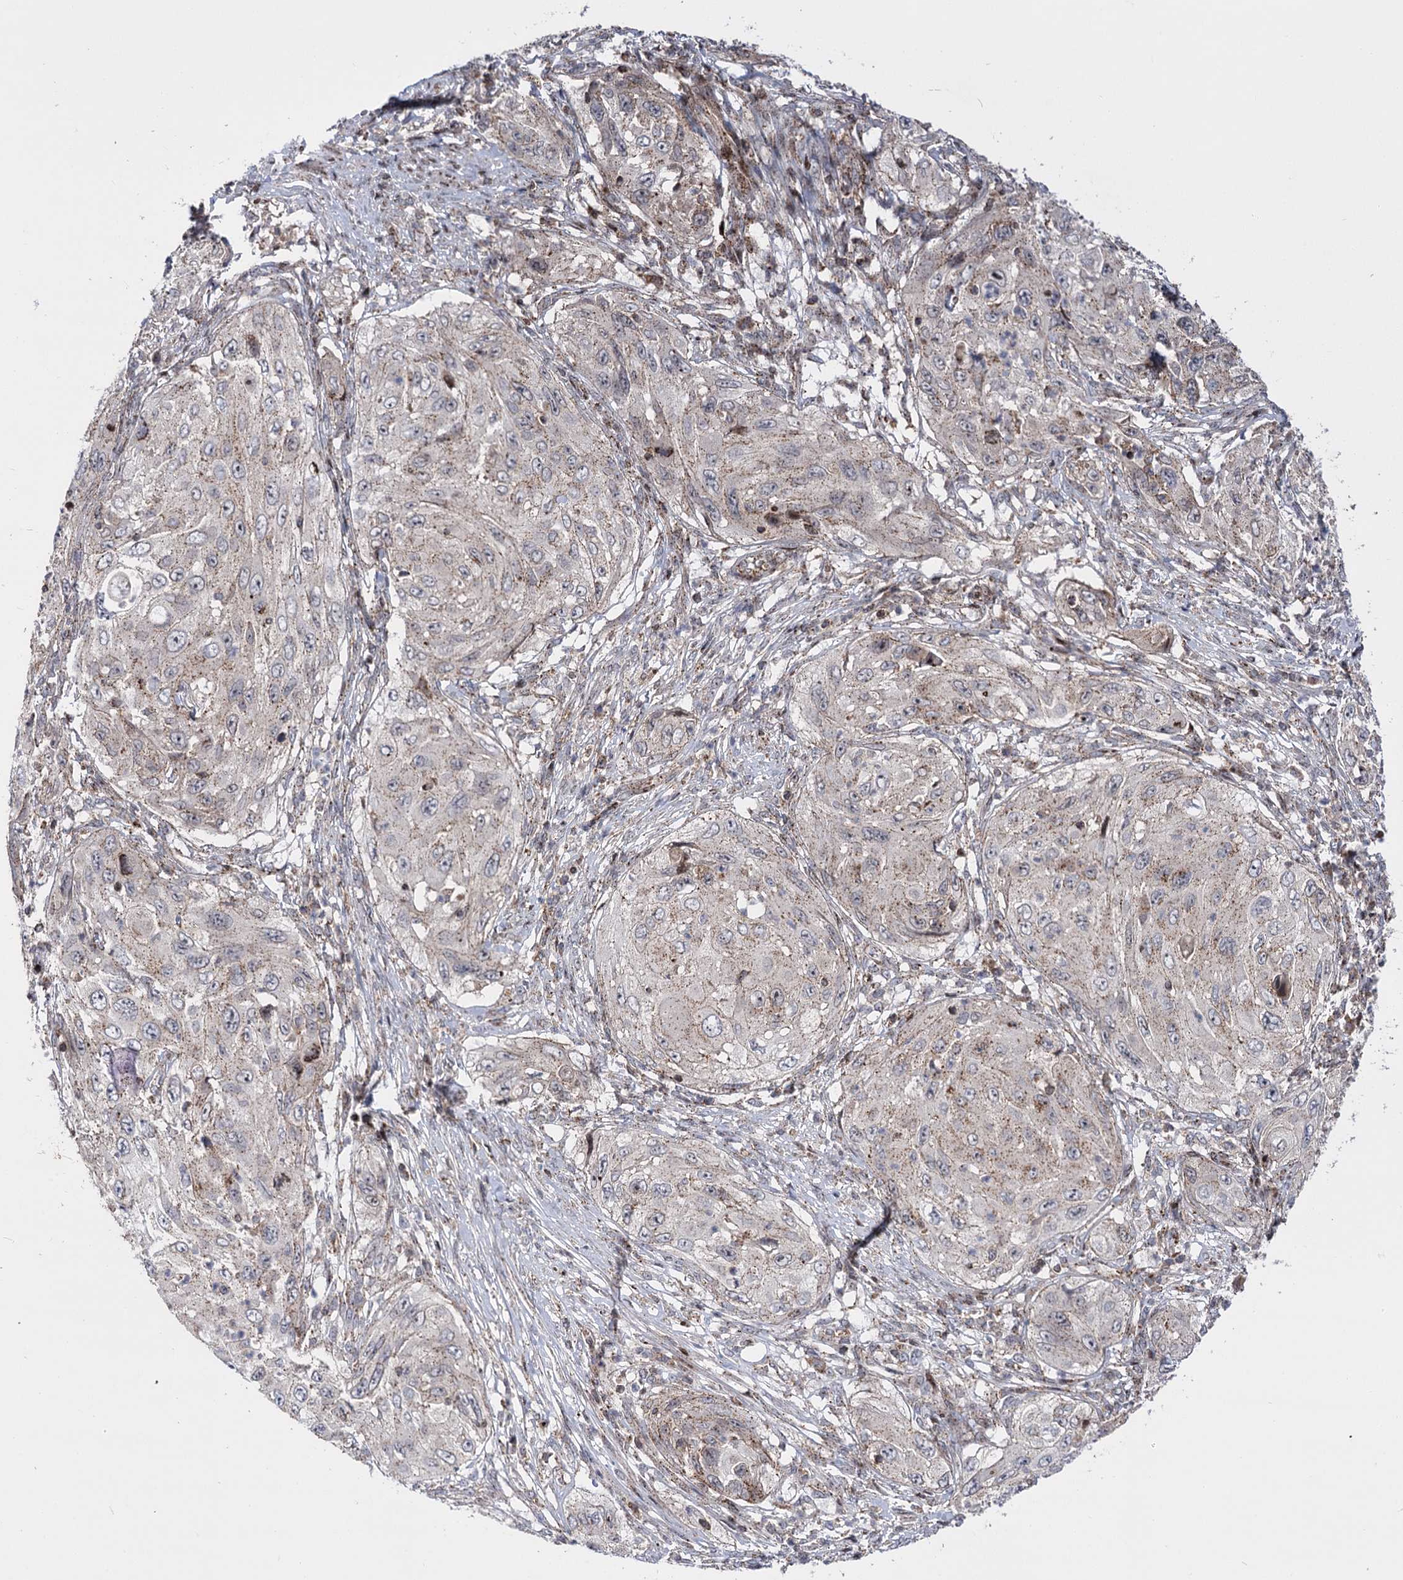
{"staining": {"intensity": "weak", "quantity": "<25%", "location": "cytoplasmic/membranous"}, "tissue": "cervical cancer", "cell_type": "Tumor cells", "image_type": "cancer", "snomed": [{"axis": "morphology", "description": "Squamous cell carcinoma, NOS"}, {"axis": "topography", "description": "Cervix"}], "caption": "High magnification brightfield microscopy of cervical cancer stained with DAB (3,3'-diaminobenzidine) (brown) and counterstained with hematoxylin (blue): tumor cells show no significant positivity. (DAB immunohistochemistry with hematoxylin counter stain).", "gene": "ZFYVE27", "patient": {"sex": "female", "age": 42}}